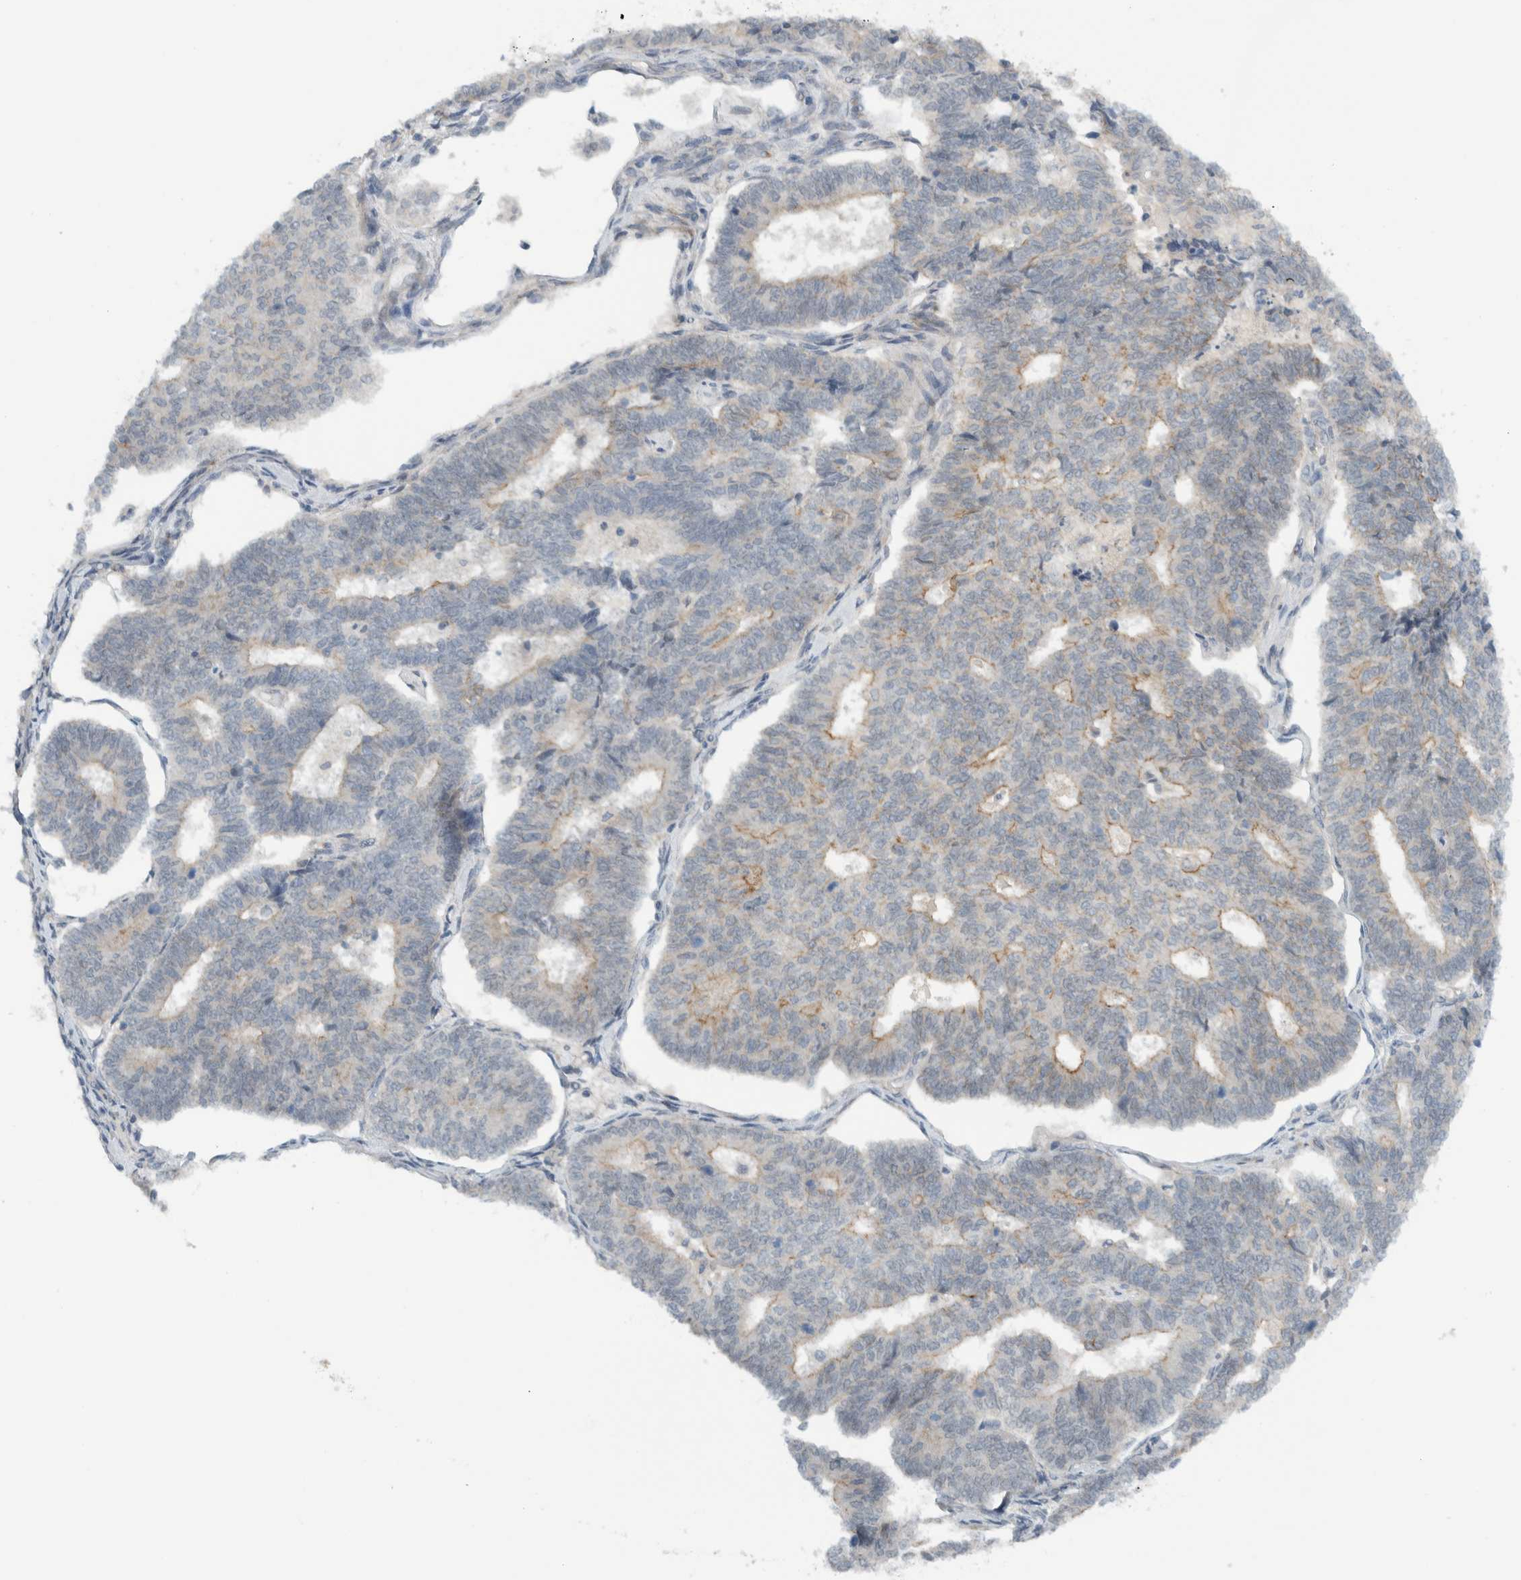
{"staining": {"intensity": "weak", "quantity": "<25%", "location": "cytoplasmic/membranous"}, "tissue": "endometrial cancer", "cell_type": "Tumor cells", "image_type": "cancer", "snomed": [{"axis": "morphology", "description": "Adenocarcinoma, NOS"}, {"axis": "topography", "description": "Endometrium"}], "caption": "Immunohistochemical staining of endometrial cancer (adenocarcinoma) demonstrates no significant expression in tumor cells.", "gene": "MPRIP", "patient": {"sex": "female", "age": 70}}